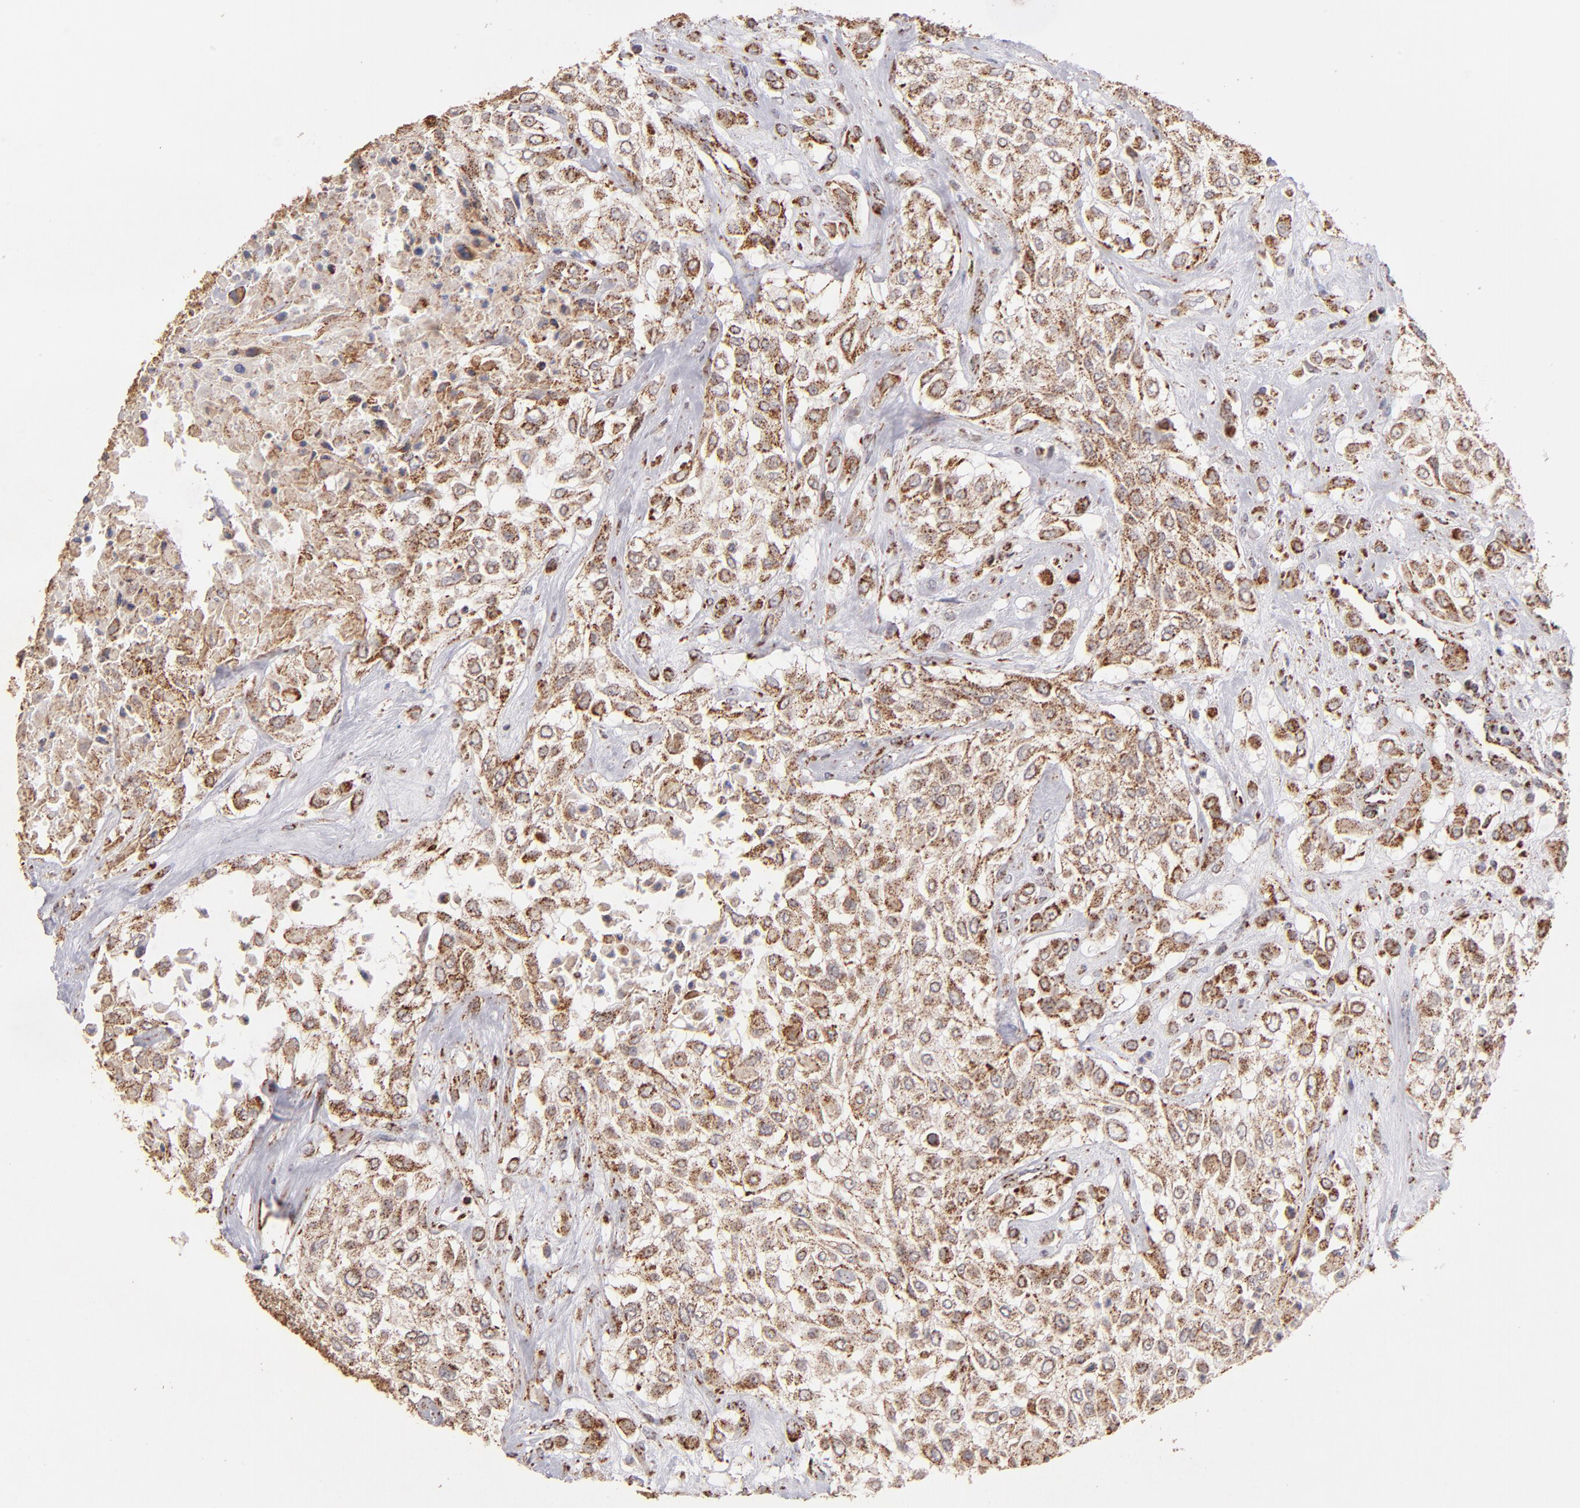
{"staining": {"intensity": "weak", "quantity": ">75%", "location": "cytoplasmic/membranous"}, "tissue": "urothelial cancer", "cell_type": "Tumor cells", "image_type": "cancer", "snomed": [{"axis": "morphology", "description": "Urothelial carcinoma, High grade"}, {"axis": "topography", "description": "Urinary bladder"}], "caption": "Protein analysis of urothelial cancer tissue demonstrates weak cytoplasmic/membranous positivity in approximately >75% of tumor cells.", "gene": "DLST", "patient": {"sex": "male", "age": 57}}